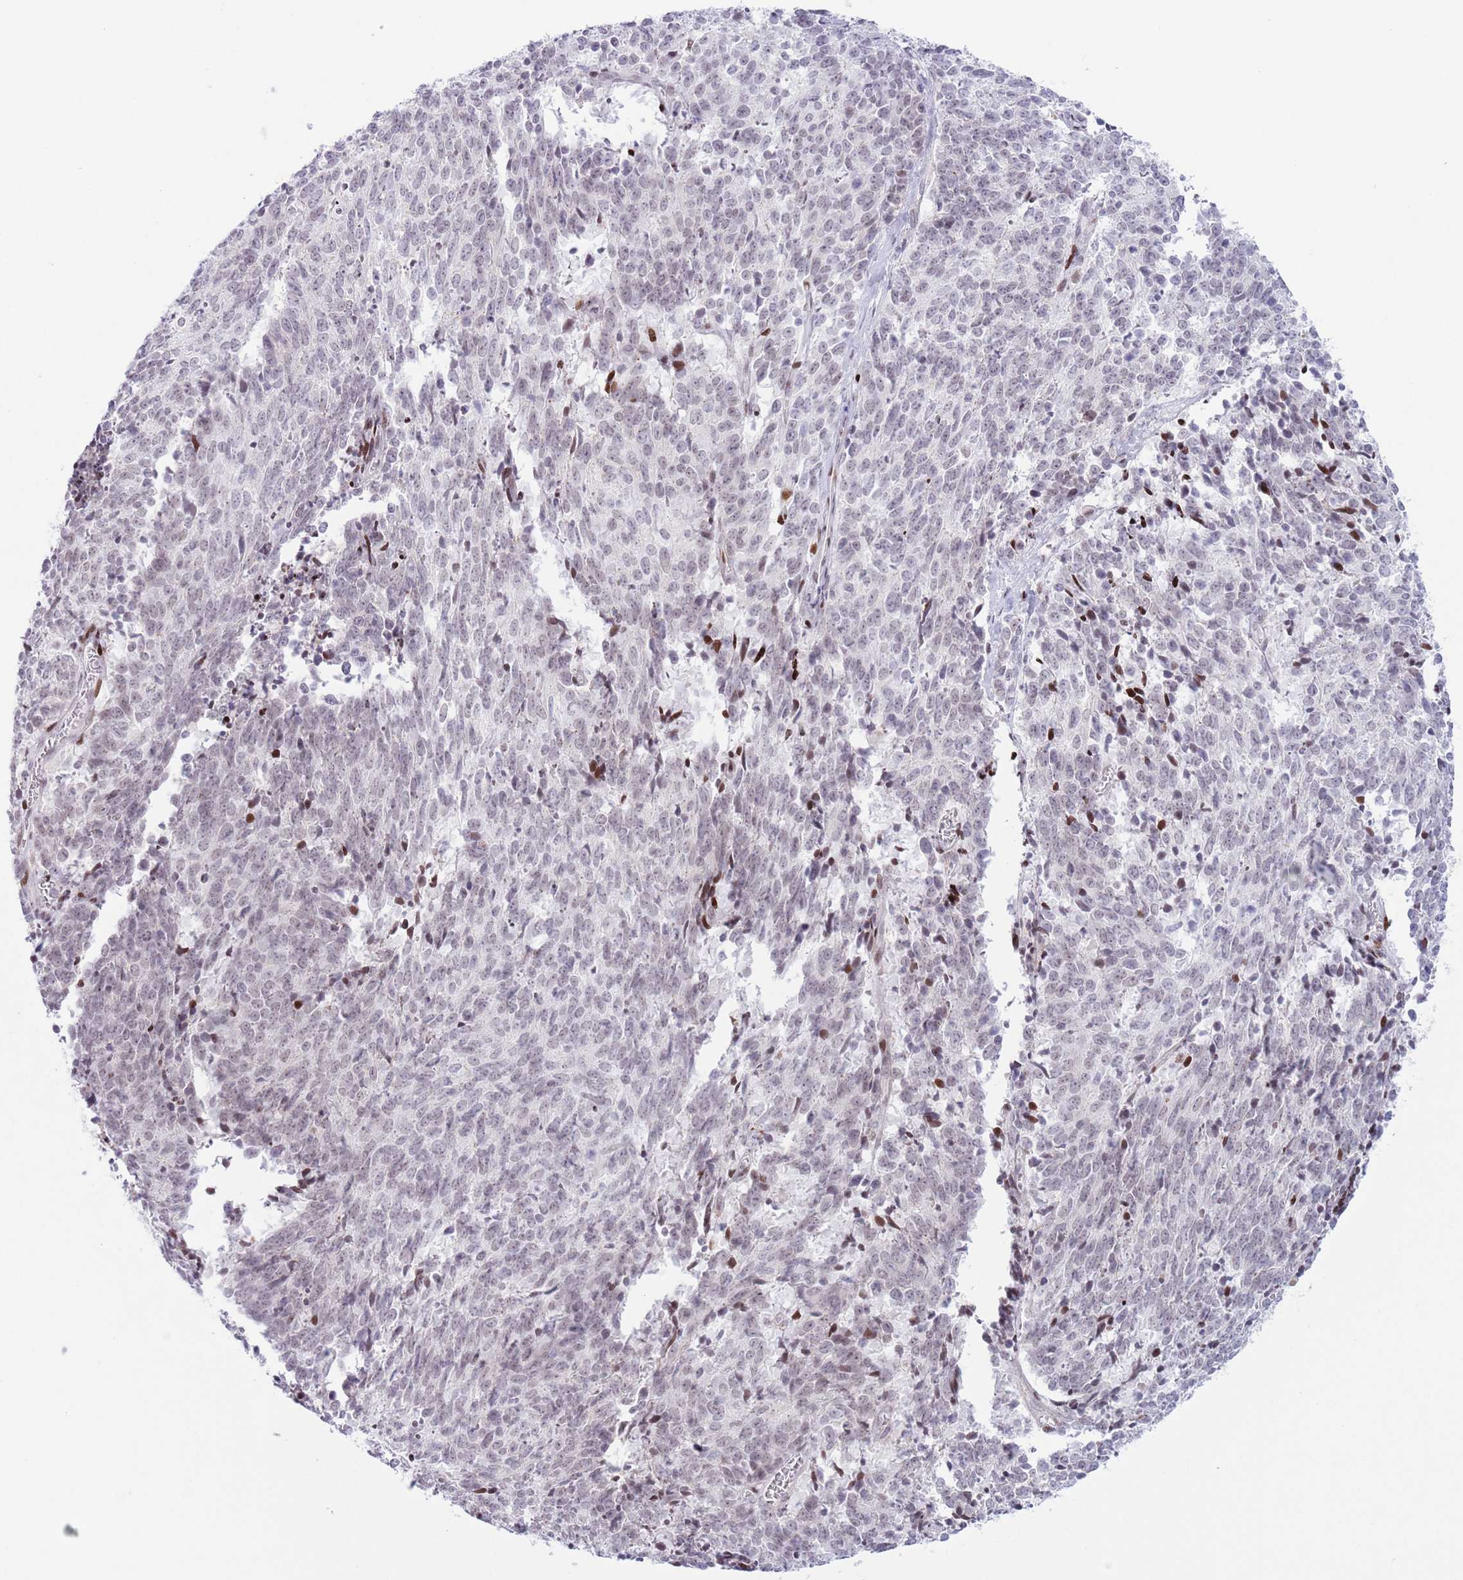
{"staining": {"intensity": "moderate", "quantity": "<25%", "location": "nuclear"}, "tissue": "cervical cancer", "cell_type": "Tumor cells", "image_type": "cancer", "snomed": [{"axis": "morphology", "description": "Squamous cell carcinoma, NOS"}, {"axis": "topography", "description": "Cervix"}], "caption": "Immunohistochemical staining of squamous cell carcinoma (cervical) exhibits moderate nuclear protein positivity in about <25% of tumor cells. The staining was performed using DAB (3,3'-diaminobenzidine), with brown indicating positive protein expression. Nuclei are stained blue with hematoxylin.", "gene": "MFSD10", "patient": {"sex": "female", "age": 29}}